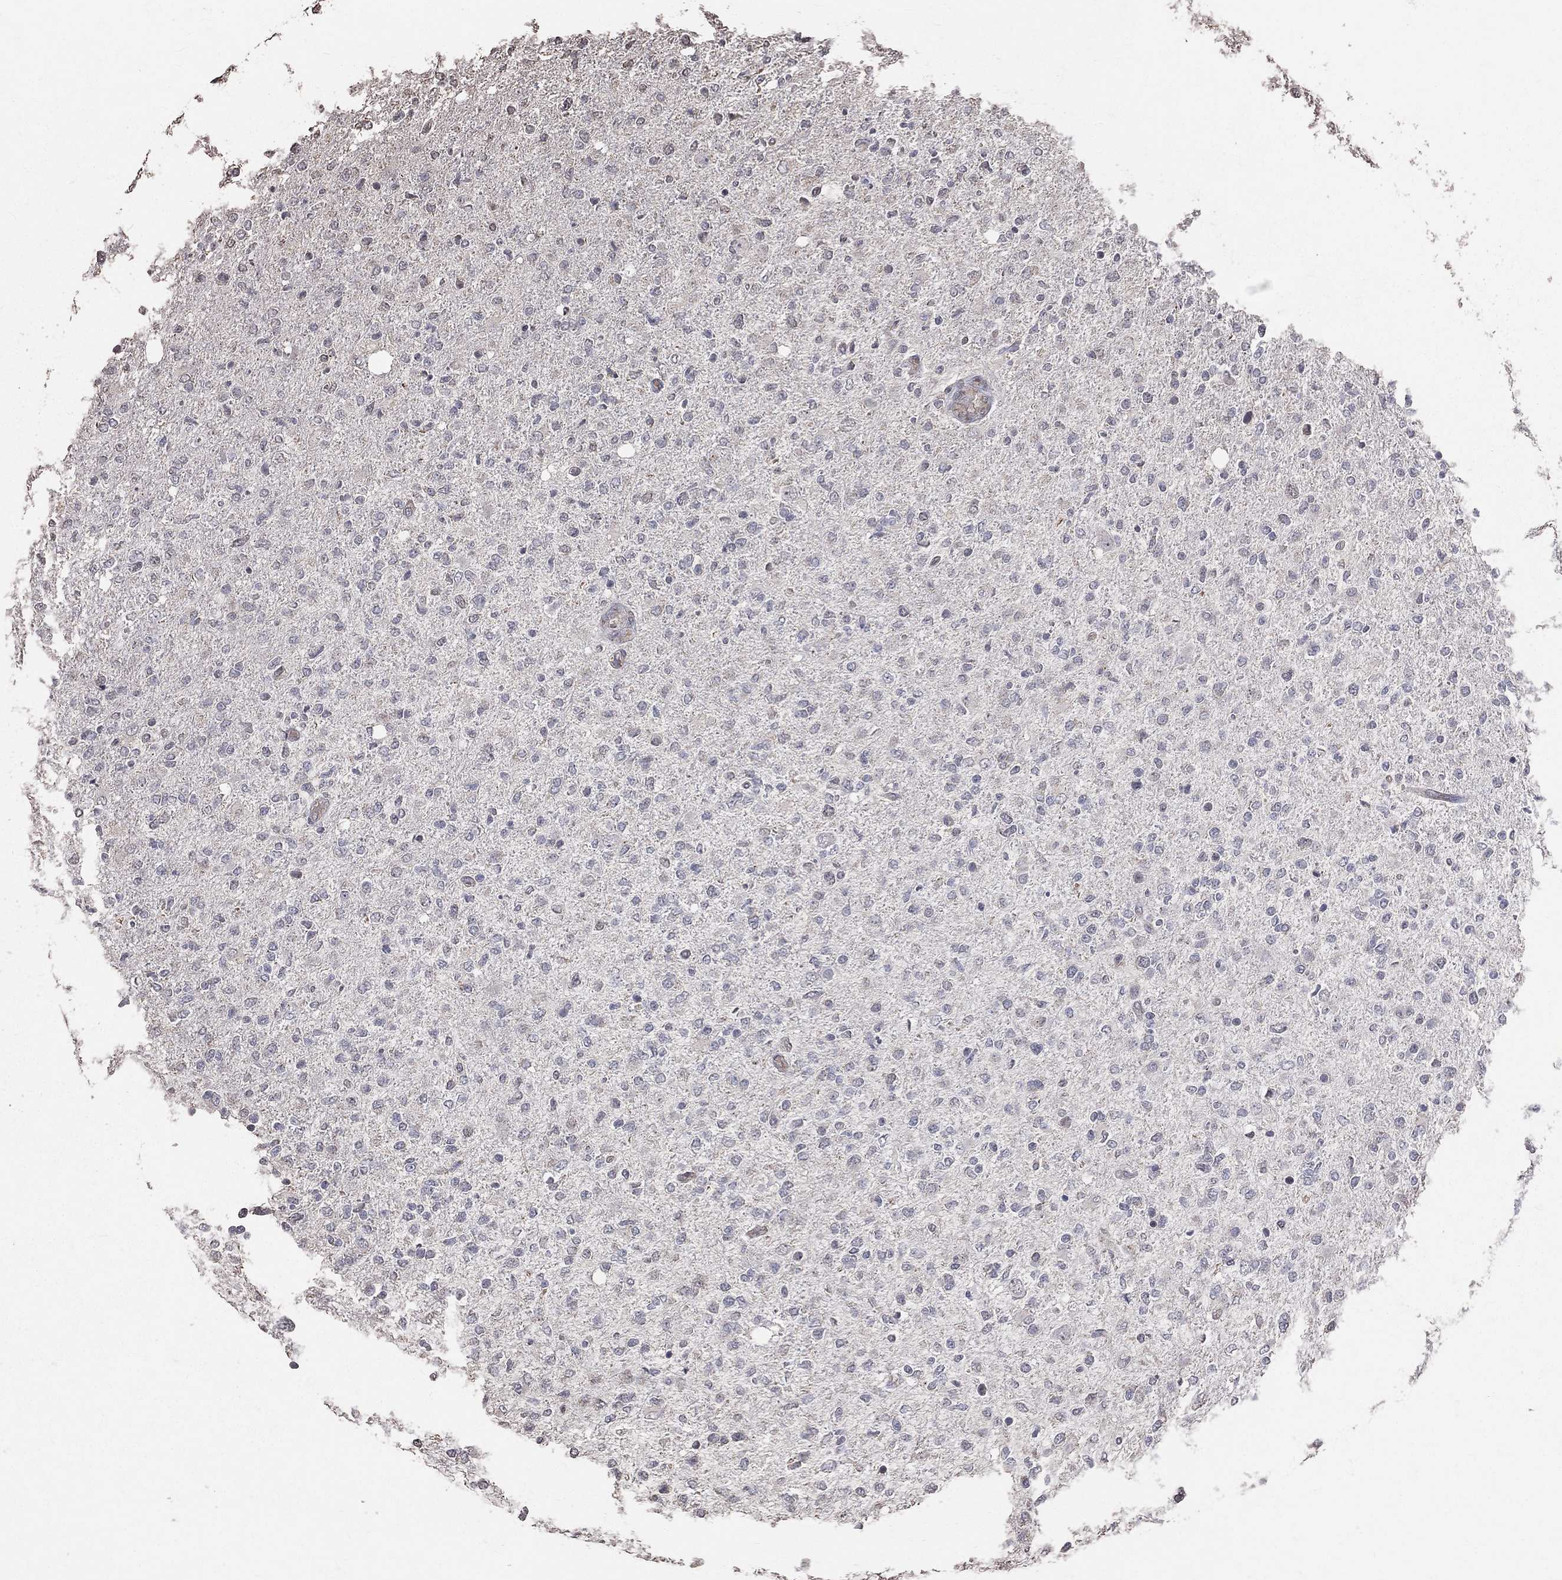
{"staining": {"intensity": "negative", "quantity": "none", "location": "none"}, "tissue": "glioma", "cell_type": "Tumor cells", "image_type": "cancer", "snomed": [{"axis": "morphology", "description": "Glioma, malignant, High grade"}, {"axis": "topography", "description": "Cerebral cortex"}], "caption": "Glioma was stained to show a protein in brown. There is no significant positivity in tumor cells.", "gene": "LY6K", "patient": {"sex": "male", "age": 70}}